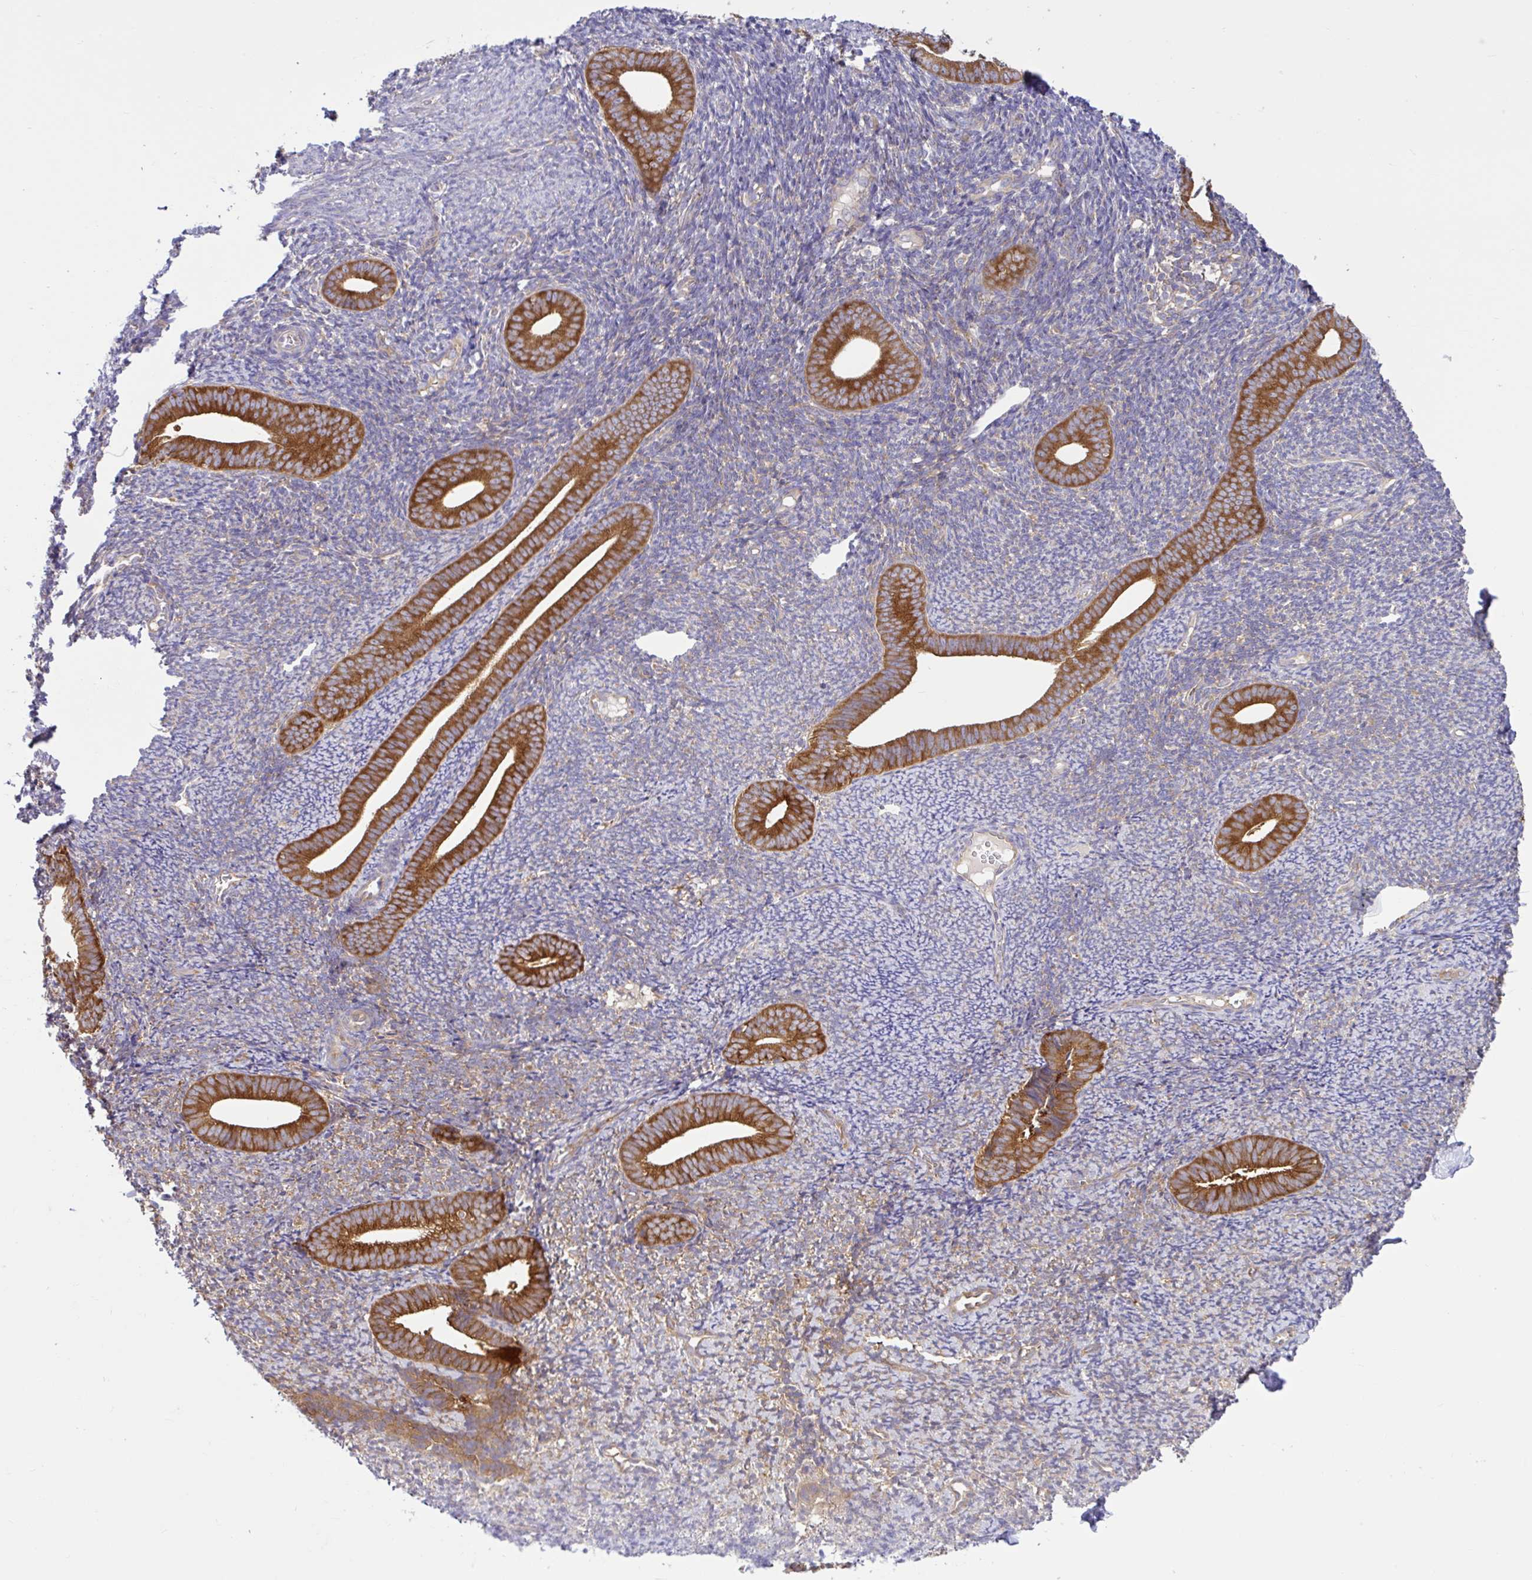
{"staining": {"intensity": "weak", "quantity": "<25%", "location": "cytoplasmic/membranous"}, "tissue": "endometrium", "cell_type": "Cells in endometrial stroma", "image_type": "normal", "snomed": [{"axis": "morphology", "description": "Normal tissue, NOS"}, {"axis": "topography", "description": "Endometrium"}], "caption": "A high-resolution micrograph shows immunohistochemistry staining of normal endometrium, which exhibits no significant expression in cells in endometrial stroma.", "gene": "LARS1", "patient": {"sex": "female", "age": 39}}